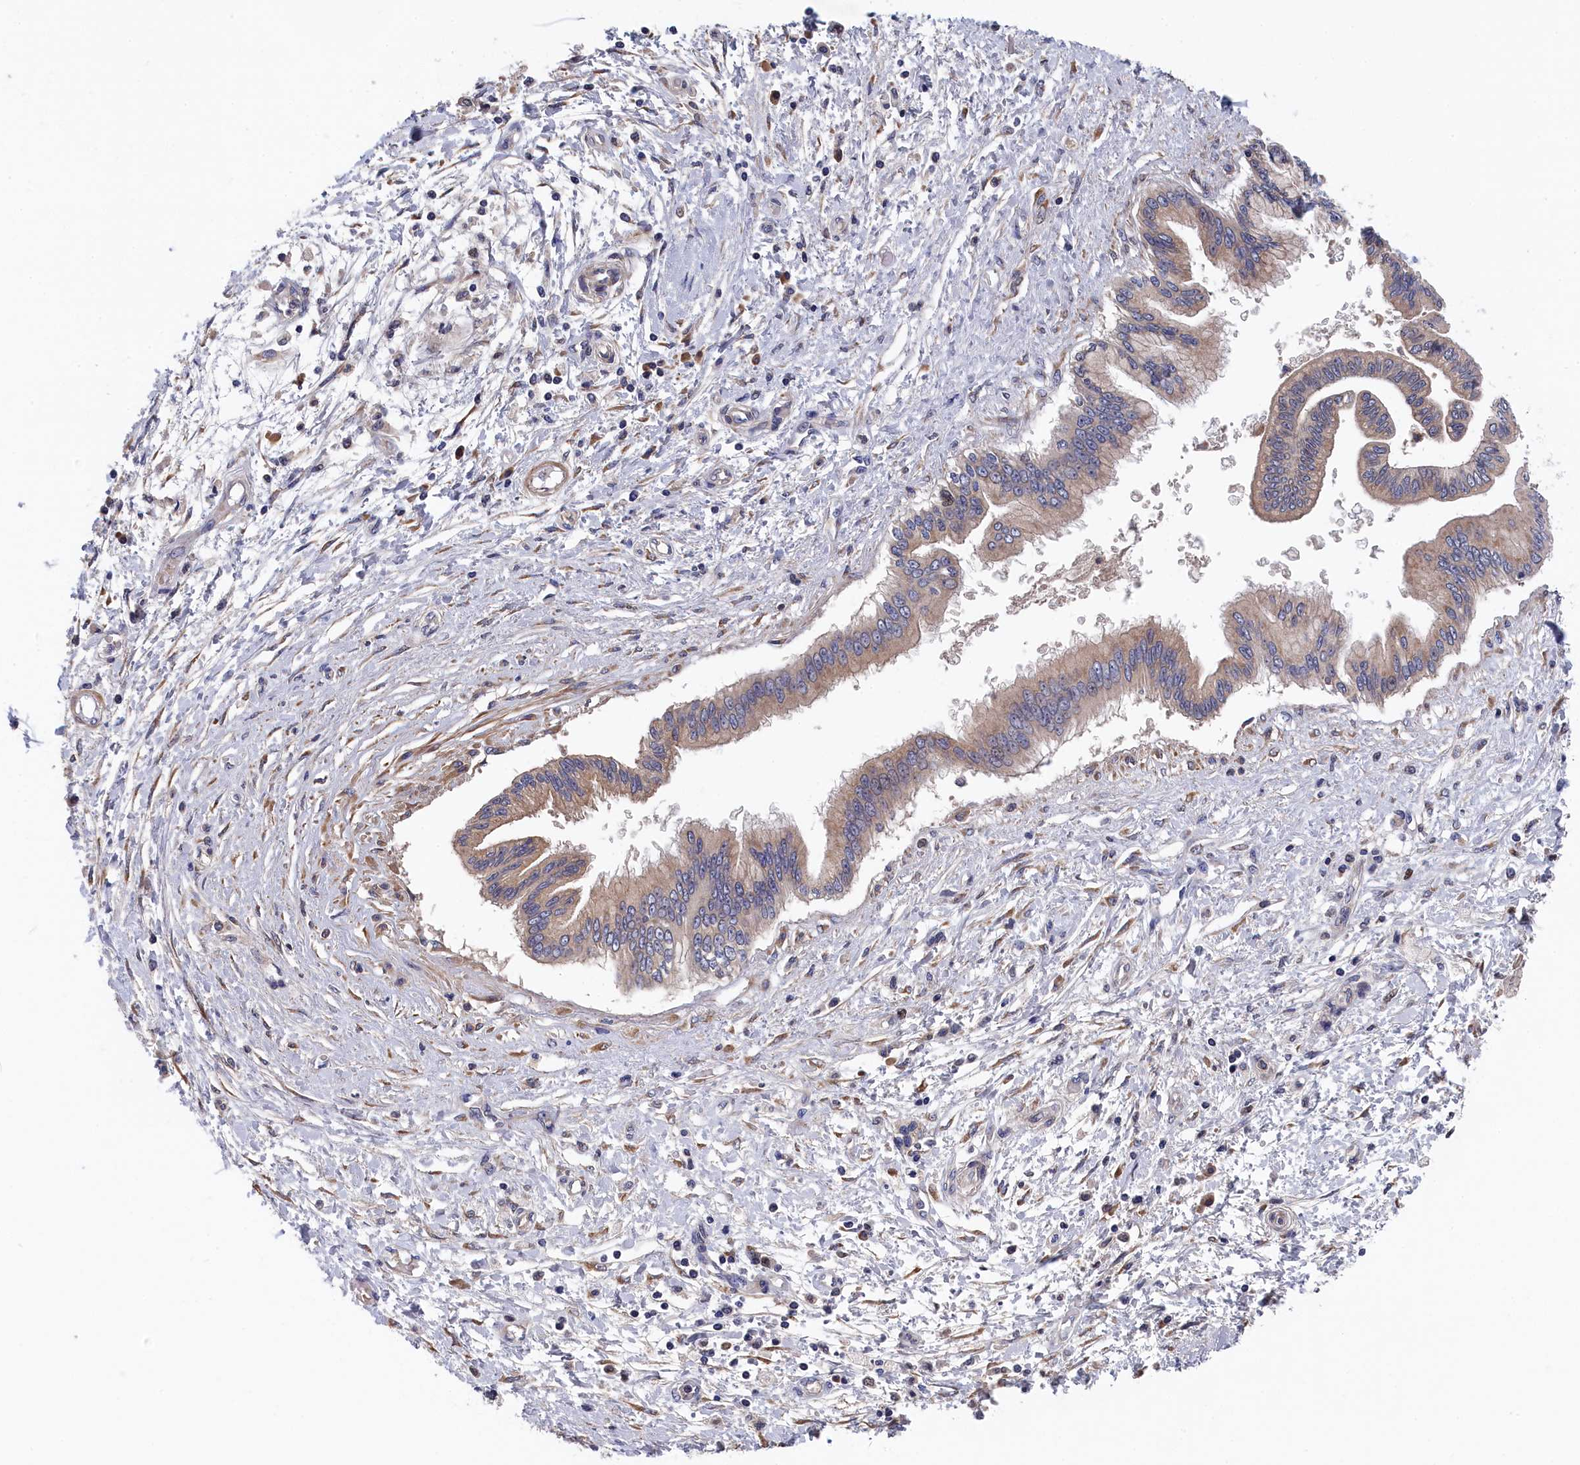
{"staining": {"intensity": "weak", "quantity": ">75%", "location": "cytoplasmic/membranous"}, "tissue": "pancreatic cancer", "cell_type": "Tumor cells", "image_type": "cancer", "snomed": [{"axis": "morphology", "description": "Adenocarcinoma, NOS"}, {"axis": "topography", "description": "Pancreas"}], "caption": "Immunohistochemistry (DAB (3,3'-diaminobenzidine)) staining of adenocarcinoma (pancreatic) displays weak cytoplasmic/membranous protein positivity in approximately >75% of tumor cells.", "gene": "CYB5D2", "patient": {"sex": "male", "age": 46}}